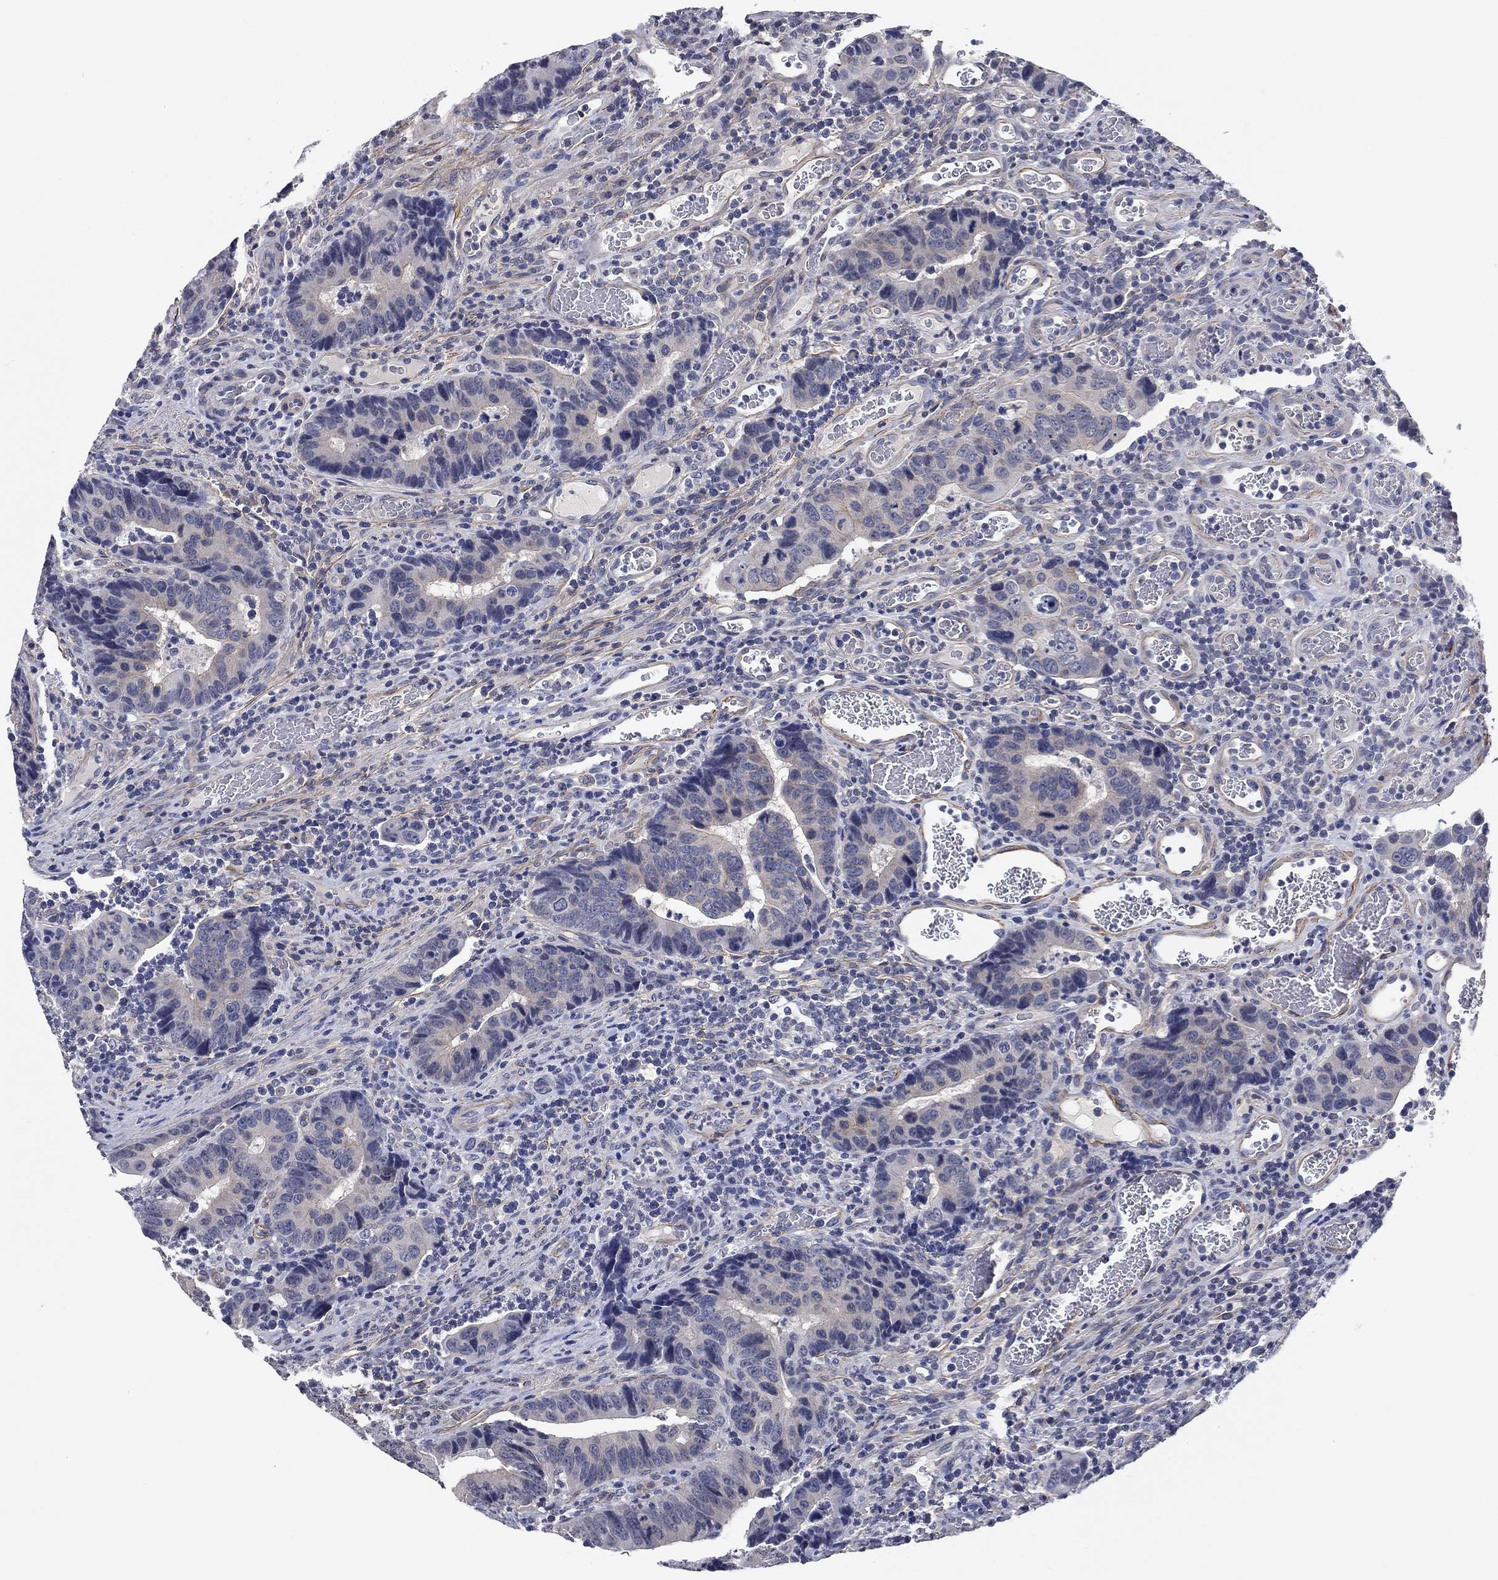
{"staining": {"intensity": "negative", "quantity": "none", "location": "none"}, "tissue": "colorectal cancer", "cell_type": "Tumor cells", "image_type": "cancer", "snomed": [{"axis": "morphology", "description": "Adenocarcinoma, NOS"}, {"axis": "topography", "description": "Colon"}], "caption": "DAB (3,3'-diaminobenzidine) immunohistochemical staining of human colorectal cancer (adenocarcinoma) exhibits no significant expression in tumor cells. (Stains: DAB IHC with hematoxylin counter stain, Microscopy: brightfield microscopy at high magnification).", "gene": "OTUB2", "patient": {"sex": "female", "age": 56}}